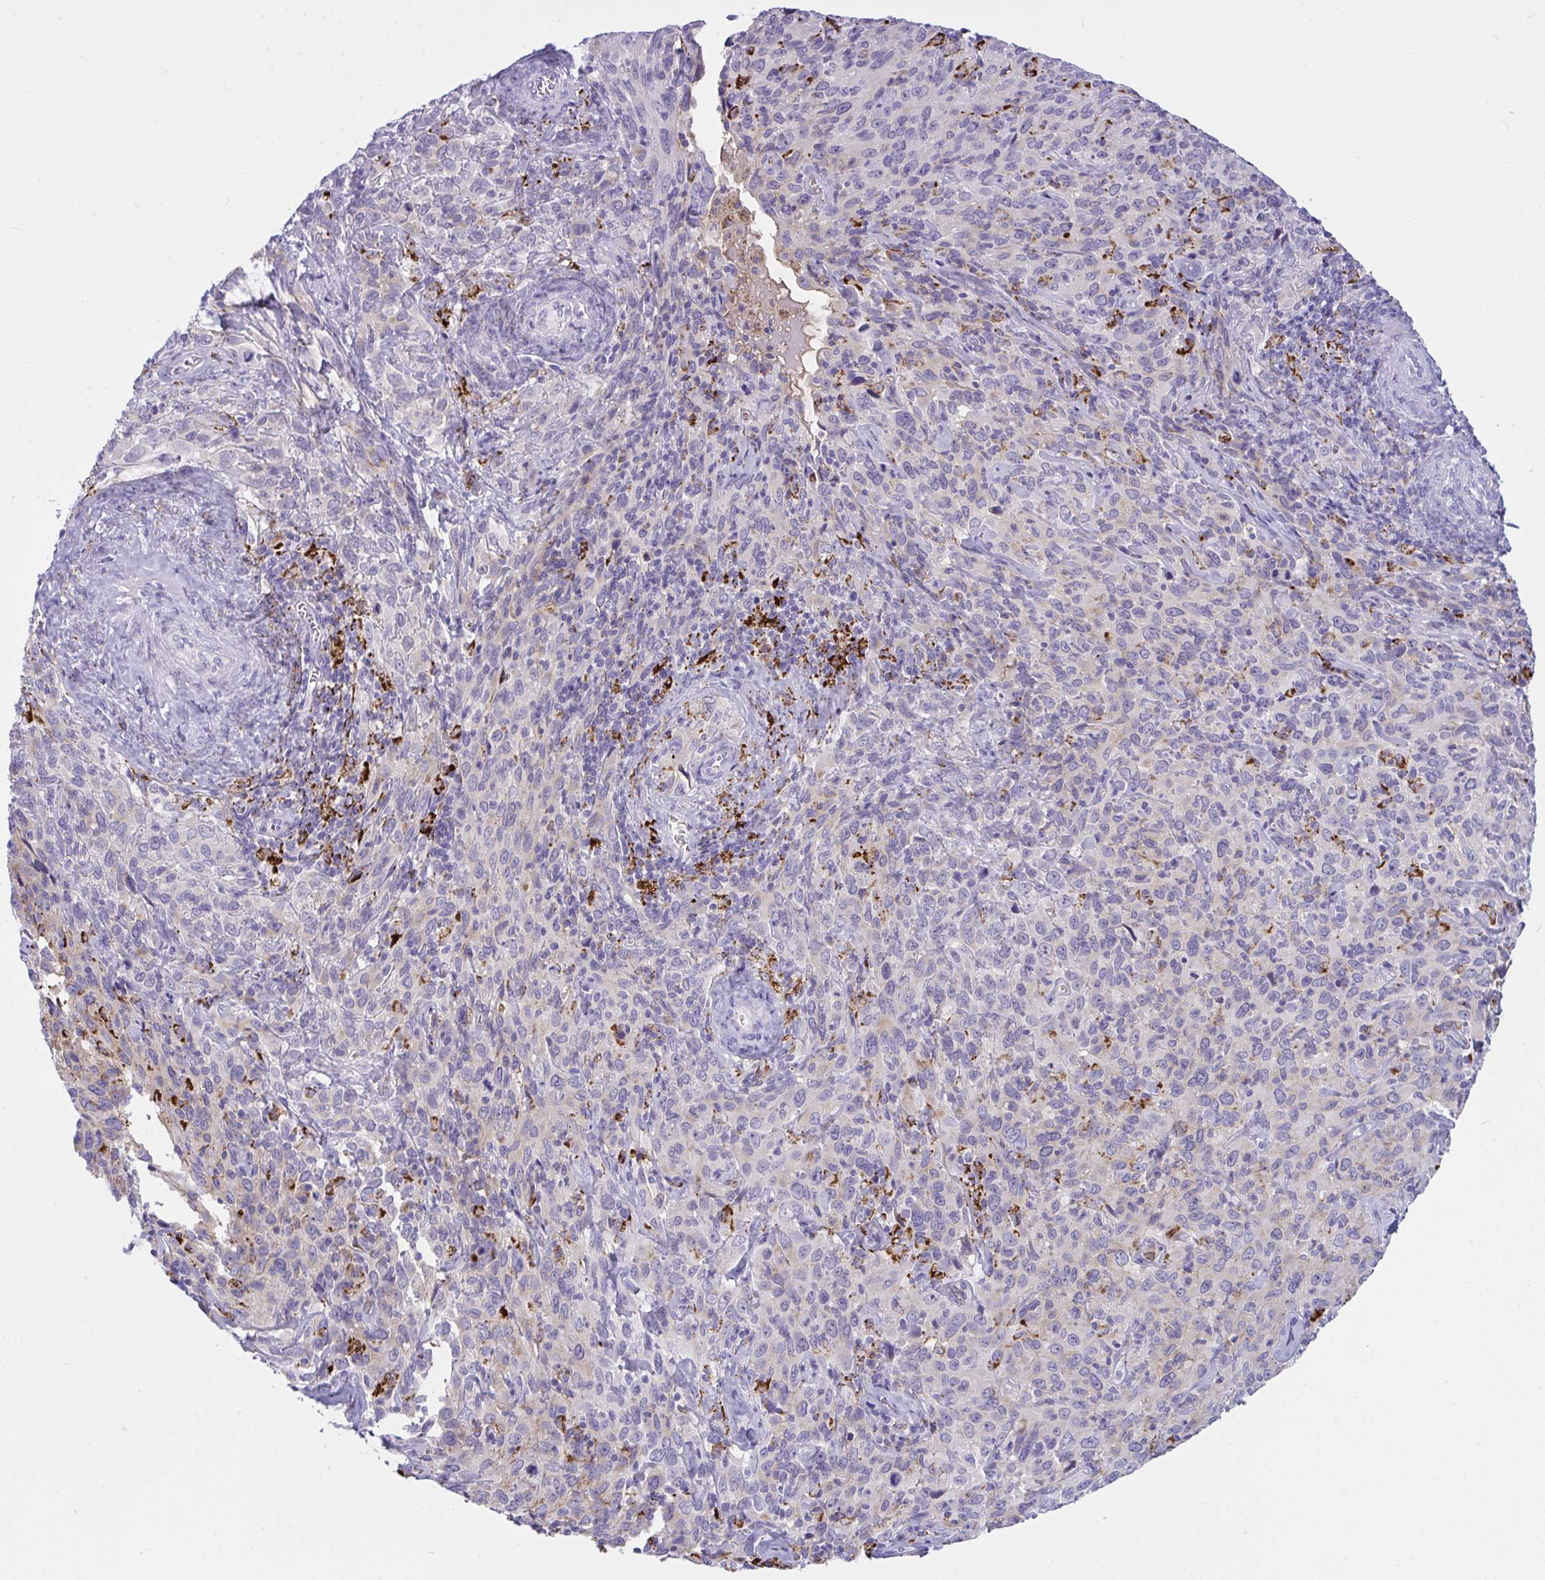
{"staining": {"intensity": "weak", "quantity": "<25%", "location": "cytoplasmic/membranous"}, "tissue": "cervical cancer", "cell_type": "Tumor cells", "image_type": "cancer", "snomed": [{"axis": "morphology", "description": "Normal tissue, NOS"}, {"axis": "morphology", "description": "Squamous cell carcinoma, NOS"}, {"axis": "topography", "description": "Cervix"}], "caption": "Immunohistochemistry photomicrograph of neoplastic tissue: human cervical cancer (squamous cell carcinoma) stained with DAB (3,3'-diaminobenzidine) displays no significant protein expression in tumor cells.", "gene": "SEMA6B", "patient": {"sex": "female", "age": 51}}